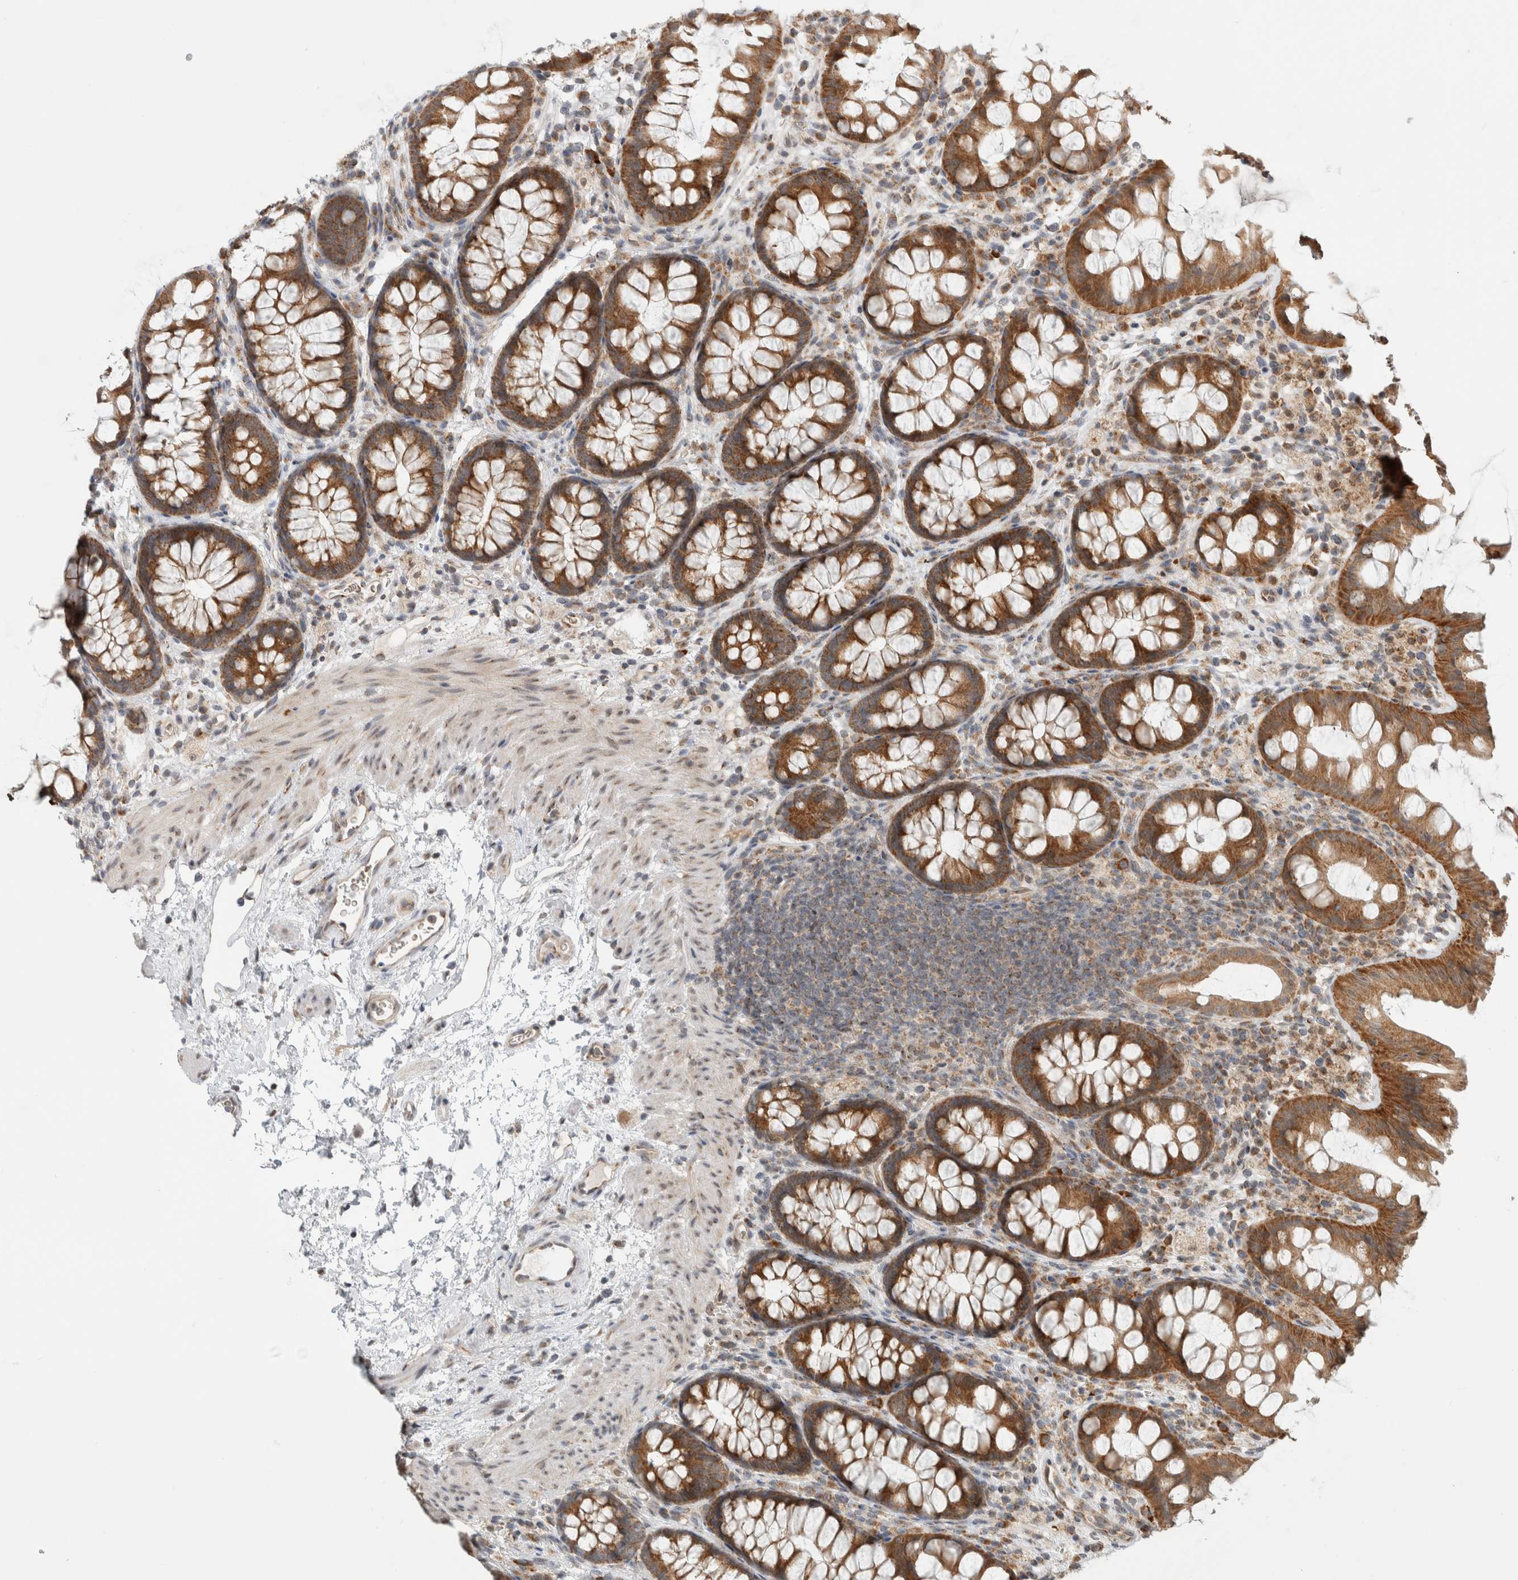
{"staining": {"intensity": "weak", "quantity": ">75%", "location": "cytoplasmic/membranous"}, "tissue": "colon", "cell_type": "Endothelial cells", "image_type": "normal", "snomed": [{"axis": "morphology", "description": "Normal tissue, NOS"}, {"axis": "topography", "description": "Colon"}], "caption": "Human colon stained for a protein (brown) exhibits weak cytoplasmic/membranous positive staining in about >75% of endothelial cells.", "gene": "CMC2", "patient": {"sex": "female", "age": 62}}